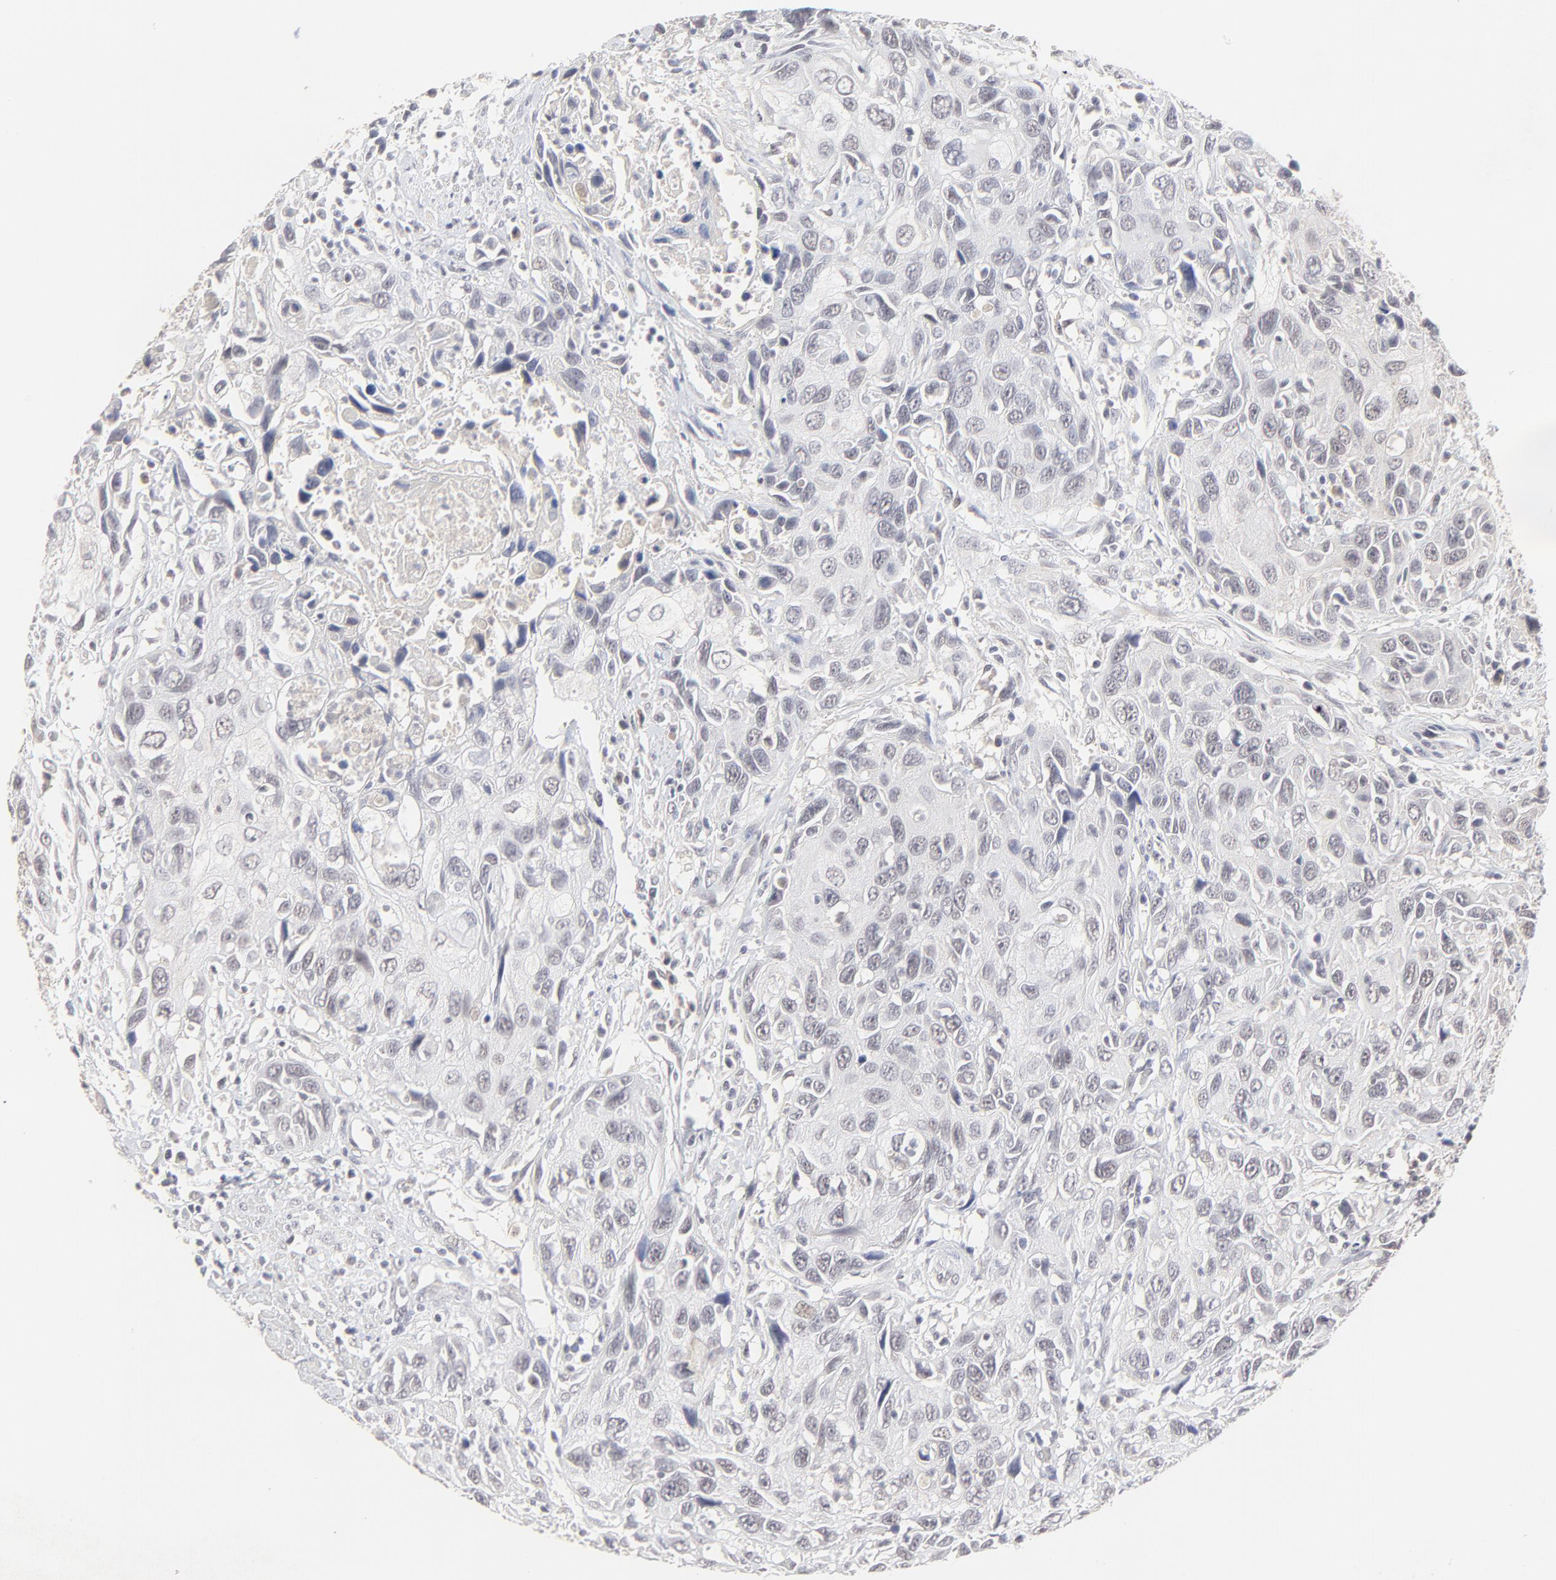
{"staining": {"intensity": "negative", "quantity": "none", "location": "none"}, "tissue": "urothelial cancer", "cell_type": "Tumor cells", "image_type": "cancer", "snomed": [{"axis": "morphology", "description": "Urothelial carcinoma, High grade"}, {"axis": "topography", "description": "Urinary bladder"}], "caption": "Histopathology image shows no protein staining in tumor cells of high-grade urothelial carcinoma tissue.", "gene": "FAM199X", "patient": {"sex": "male", "age": 71}}